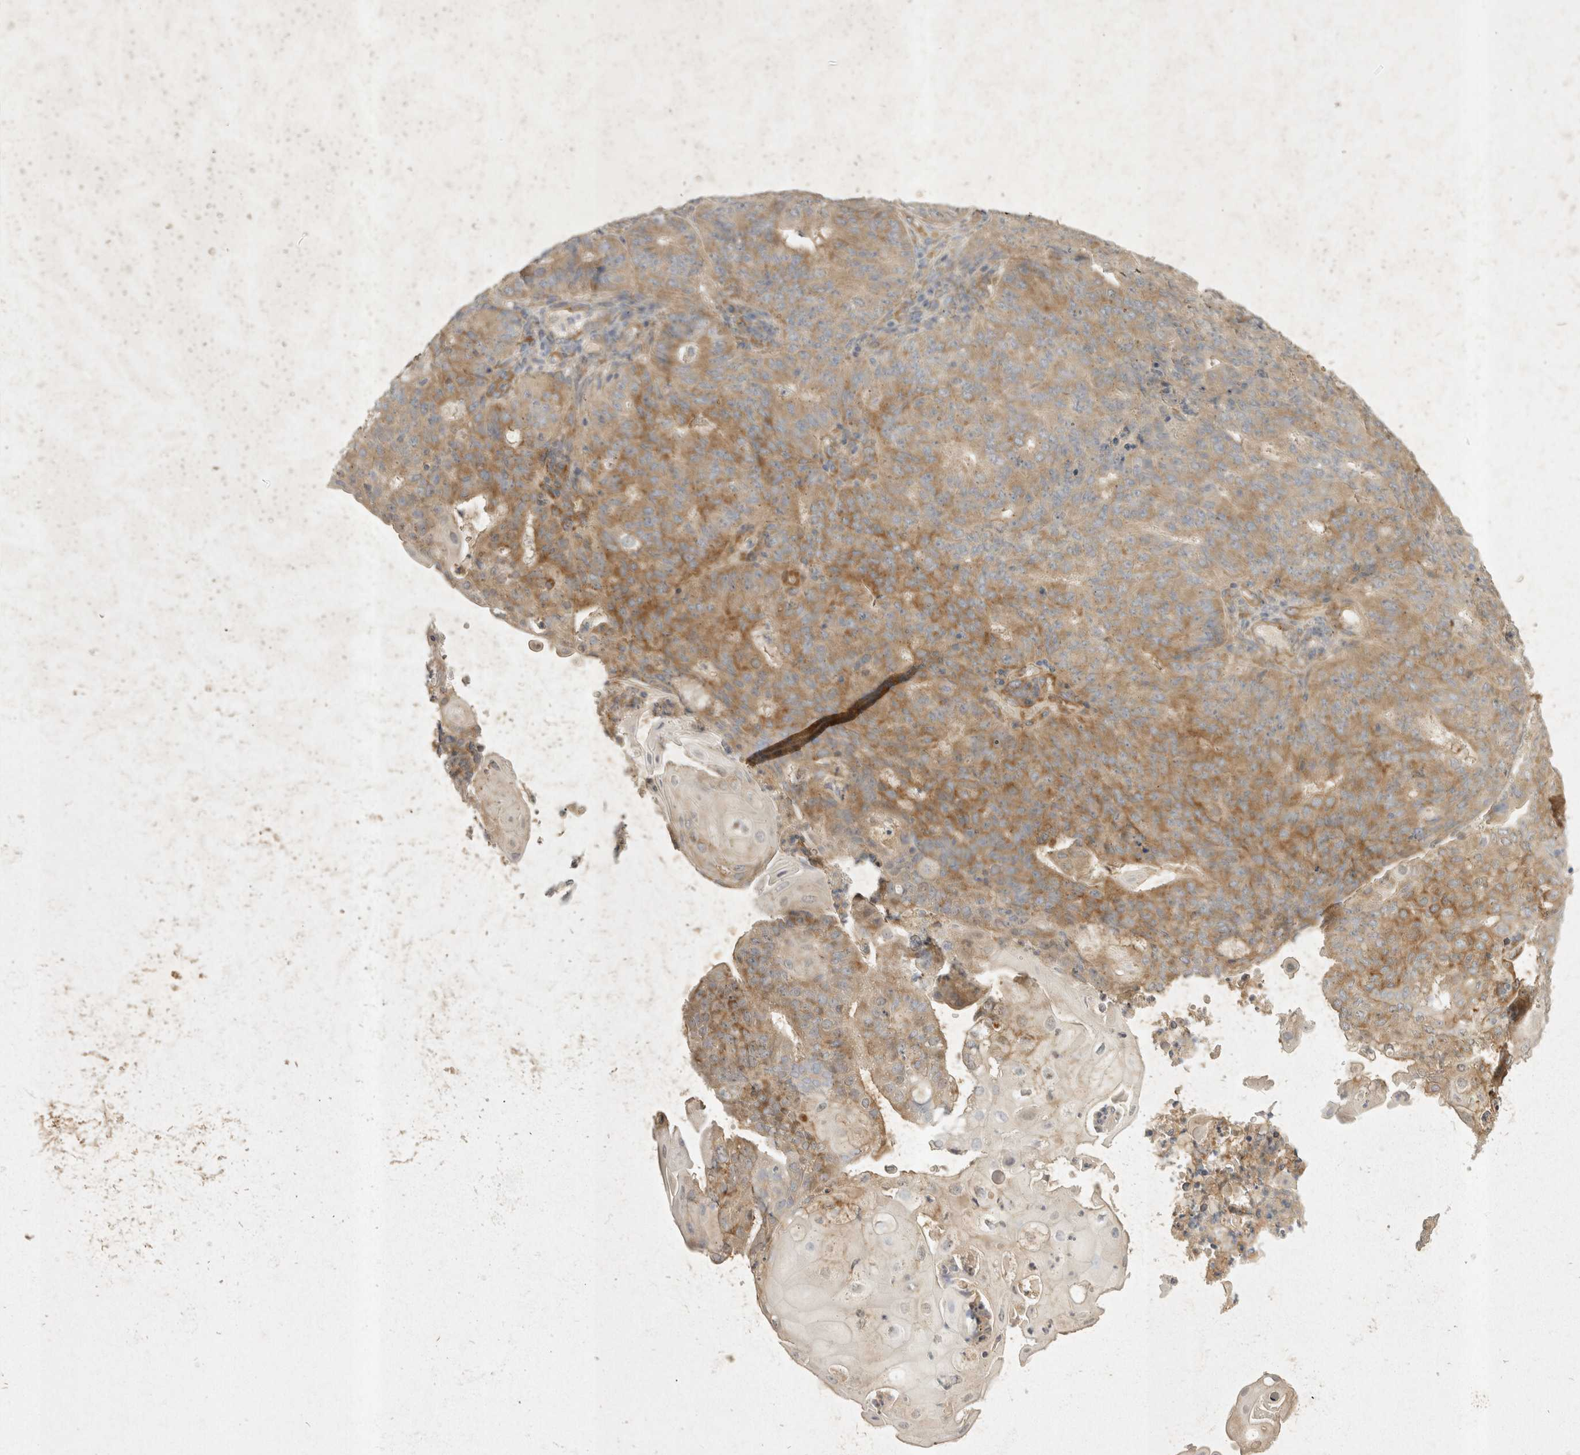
{"staining": {"intensity": "moderate", "quantity": ">75%", "location": "cytoplasmic/membranous"}, "tissue": "endometrial cancer", "cell_type": "Tumor cells", "image_type": "cancer", "snomed": [{"axis": "morphology", "description": "Adenocarcinoma, NOS"}, {"axis": "topography", "description": "Endometrium"}], "caption": "Protein staining shows moderate cytoplasmic/membranous staining in approximately >75% of tumor cells in endometrial cancer.", "gene": "EIF4G3", "patient": {"sex": "female", "age": 32}}